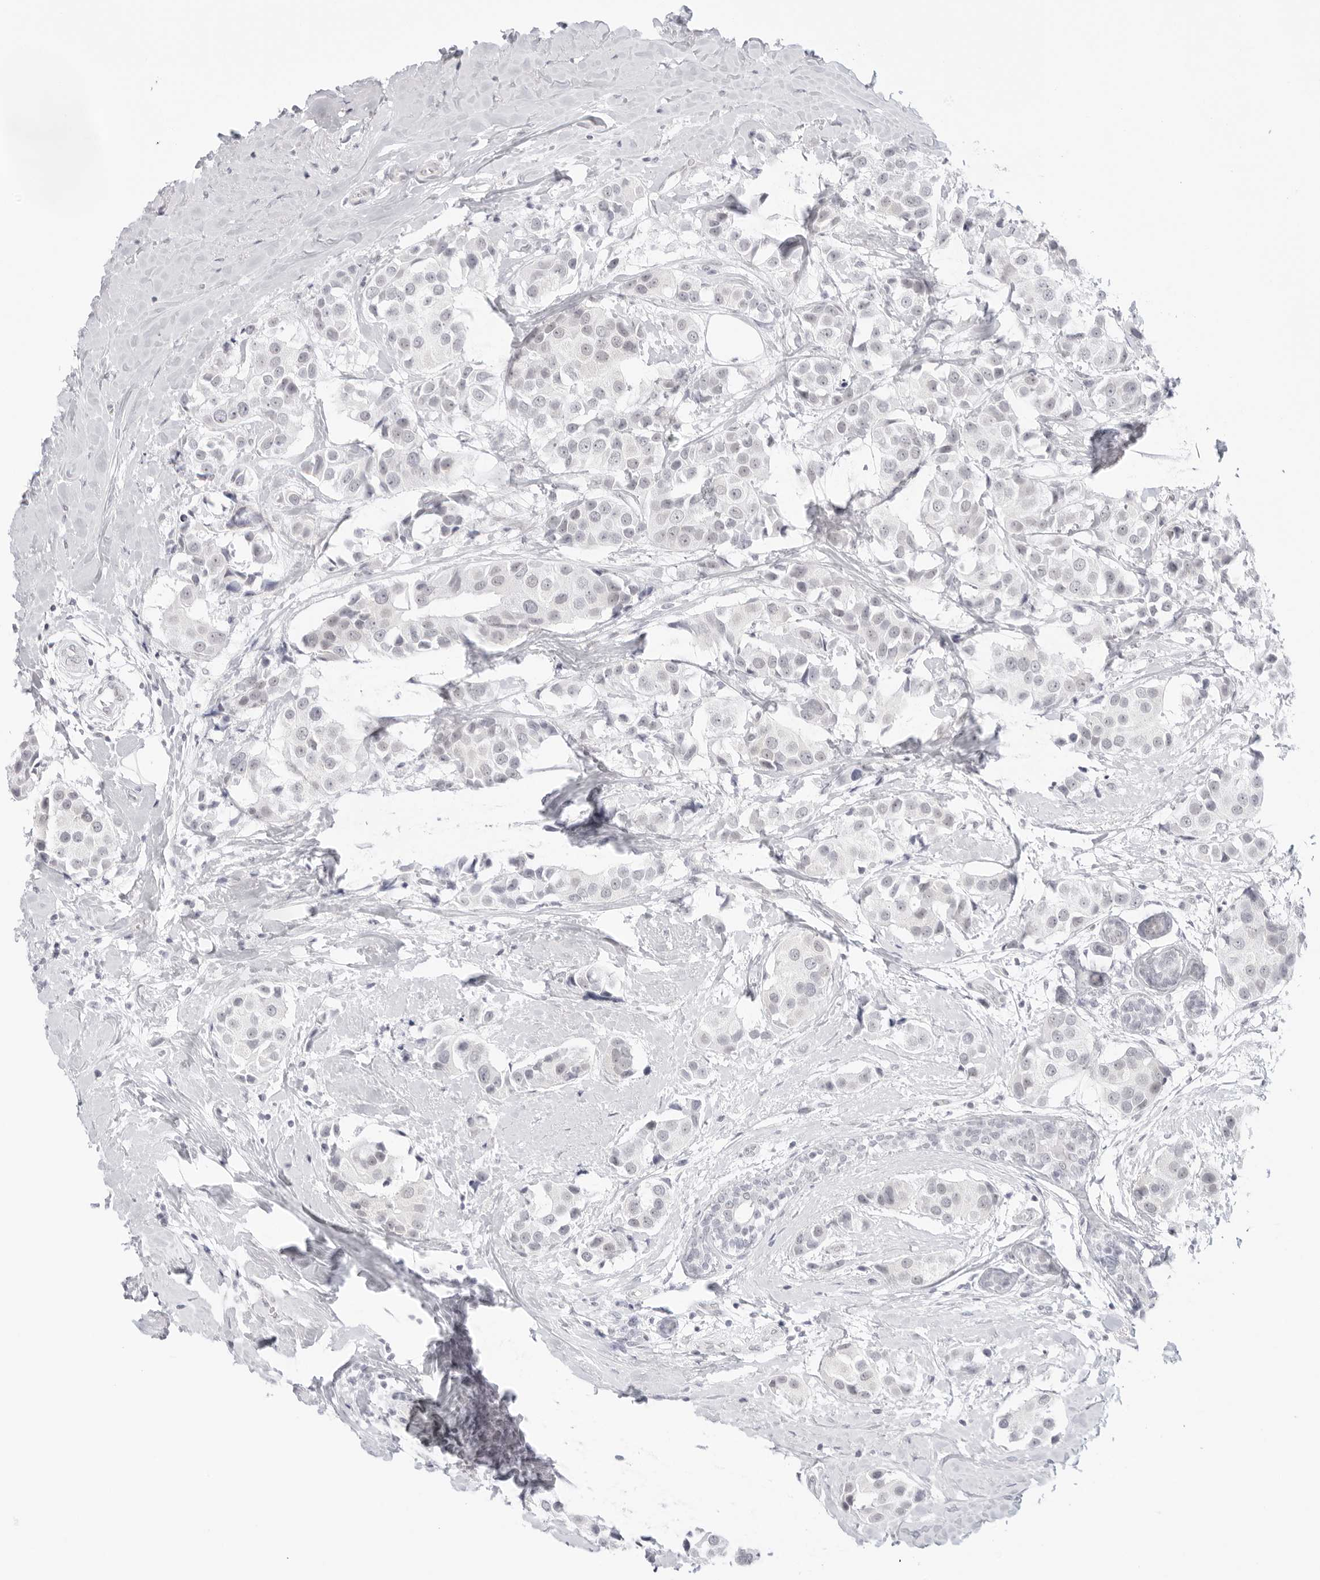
{"staining": {"intensity": "negative", "quantity": "none", "location": "none"}, "tissue": "breast cancer", "cell_type": "Tumor cells", "image_type": "cancer", "snomed": [{"axis": "morphology", "description": "Normal tissue, NOS"}, {"axis": "morphology", "description": "Duct carcinoma"}, {"axis": "topography", "description": "Breast"}], "caption": "Breast cancer (intraductal carcinoma) was stained to show a protein in brown. There is no significant staining in tumor cells.", "gene": "MED18", "patient": {"sex": "female", "age": 39}}